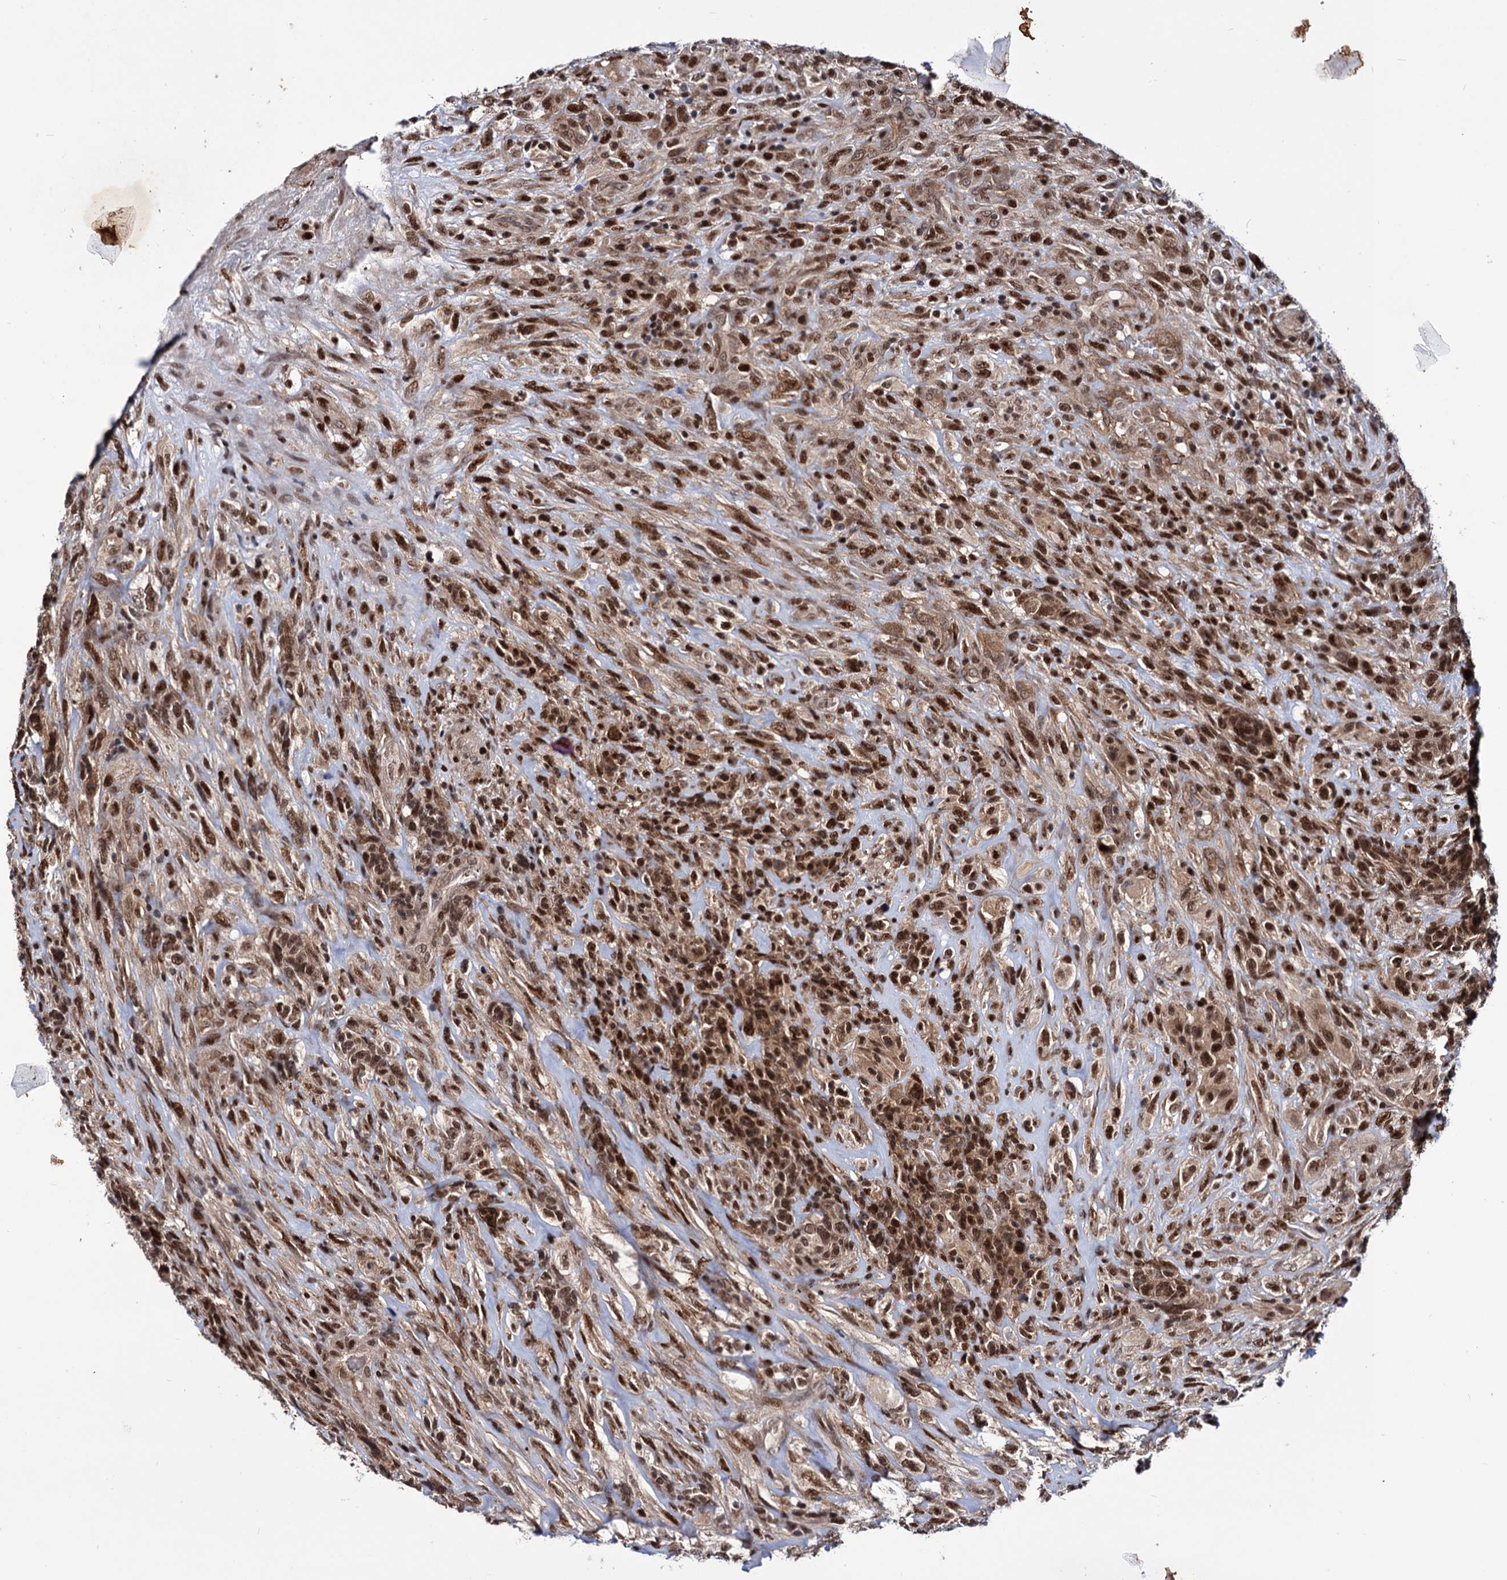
{"staining": {"intensity": "strong", "quantity": ">75%", "location": "cytoplasmic/membranous,nuclear"}, "tissue": "glioma", "cell_type": "Tumor cells", "image_type": "cancer", "snomed": [{"axis": "morphology", "description": "Glioma, malignant, High grade"}, {"axis": "topography", "description": "Brain"}], "caption": "This is an image of IHC staining of glioma, which shows strong expression in the cytoplasmic/membranous and nuclear of tumor cells.", "gene": "RNASEH2B", "patient": {"sex": "male", "age": 61}}